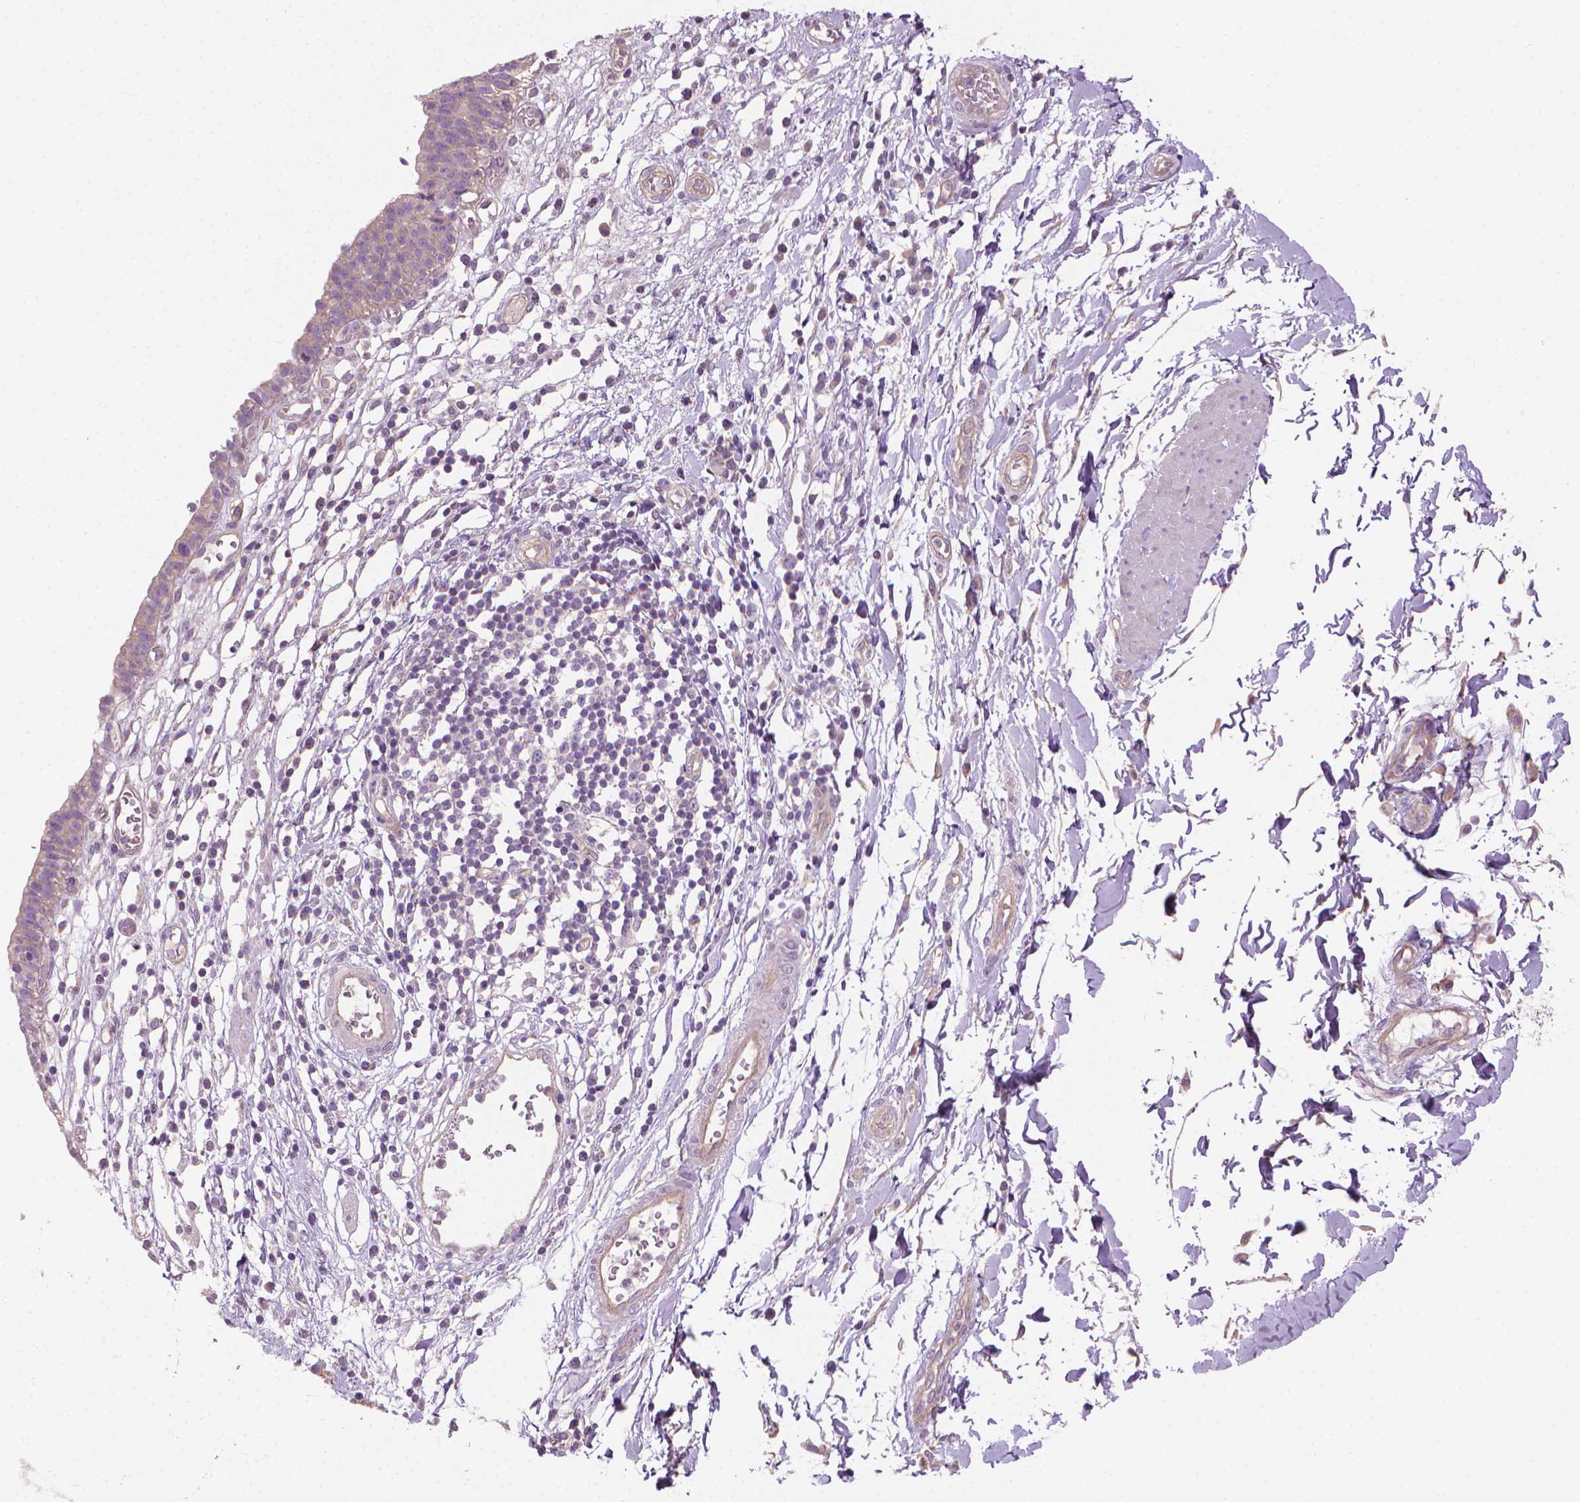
{"staining": {"intensity": "negative", "quantity": "none", "location": "none"}, "tissue": "urinary bladder", "cell_type": "Urothelial cells", "image_type": "normal", "snomed": [{"axis": "morphology", "description": "Normal tissue, NOS"}, {"axis": "topography", "description": "Urinary bladder"}], "caption": "This histopathology image is of unremarkable urinary bladder stained with immunohistochemistry to label a protein in brown with the nuclei are counter-stained blue. There is no positivity in urothelial cells.", "gene": "RIIAD1", "patient": {"sex": "male", "age": 64}}